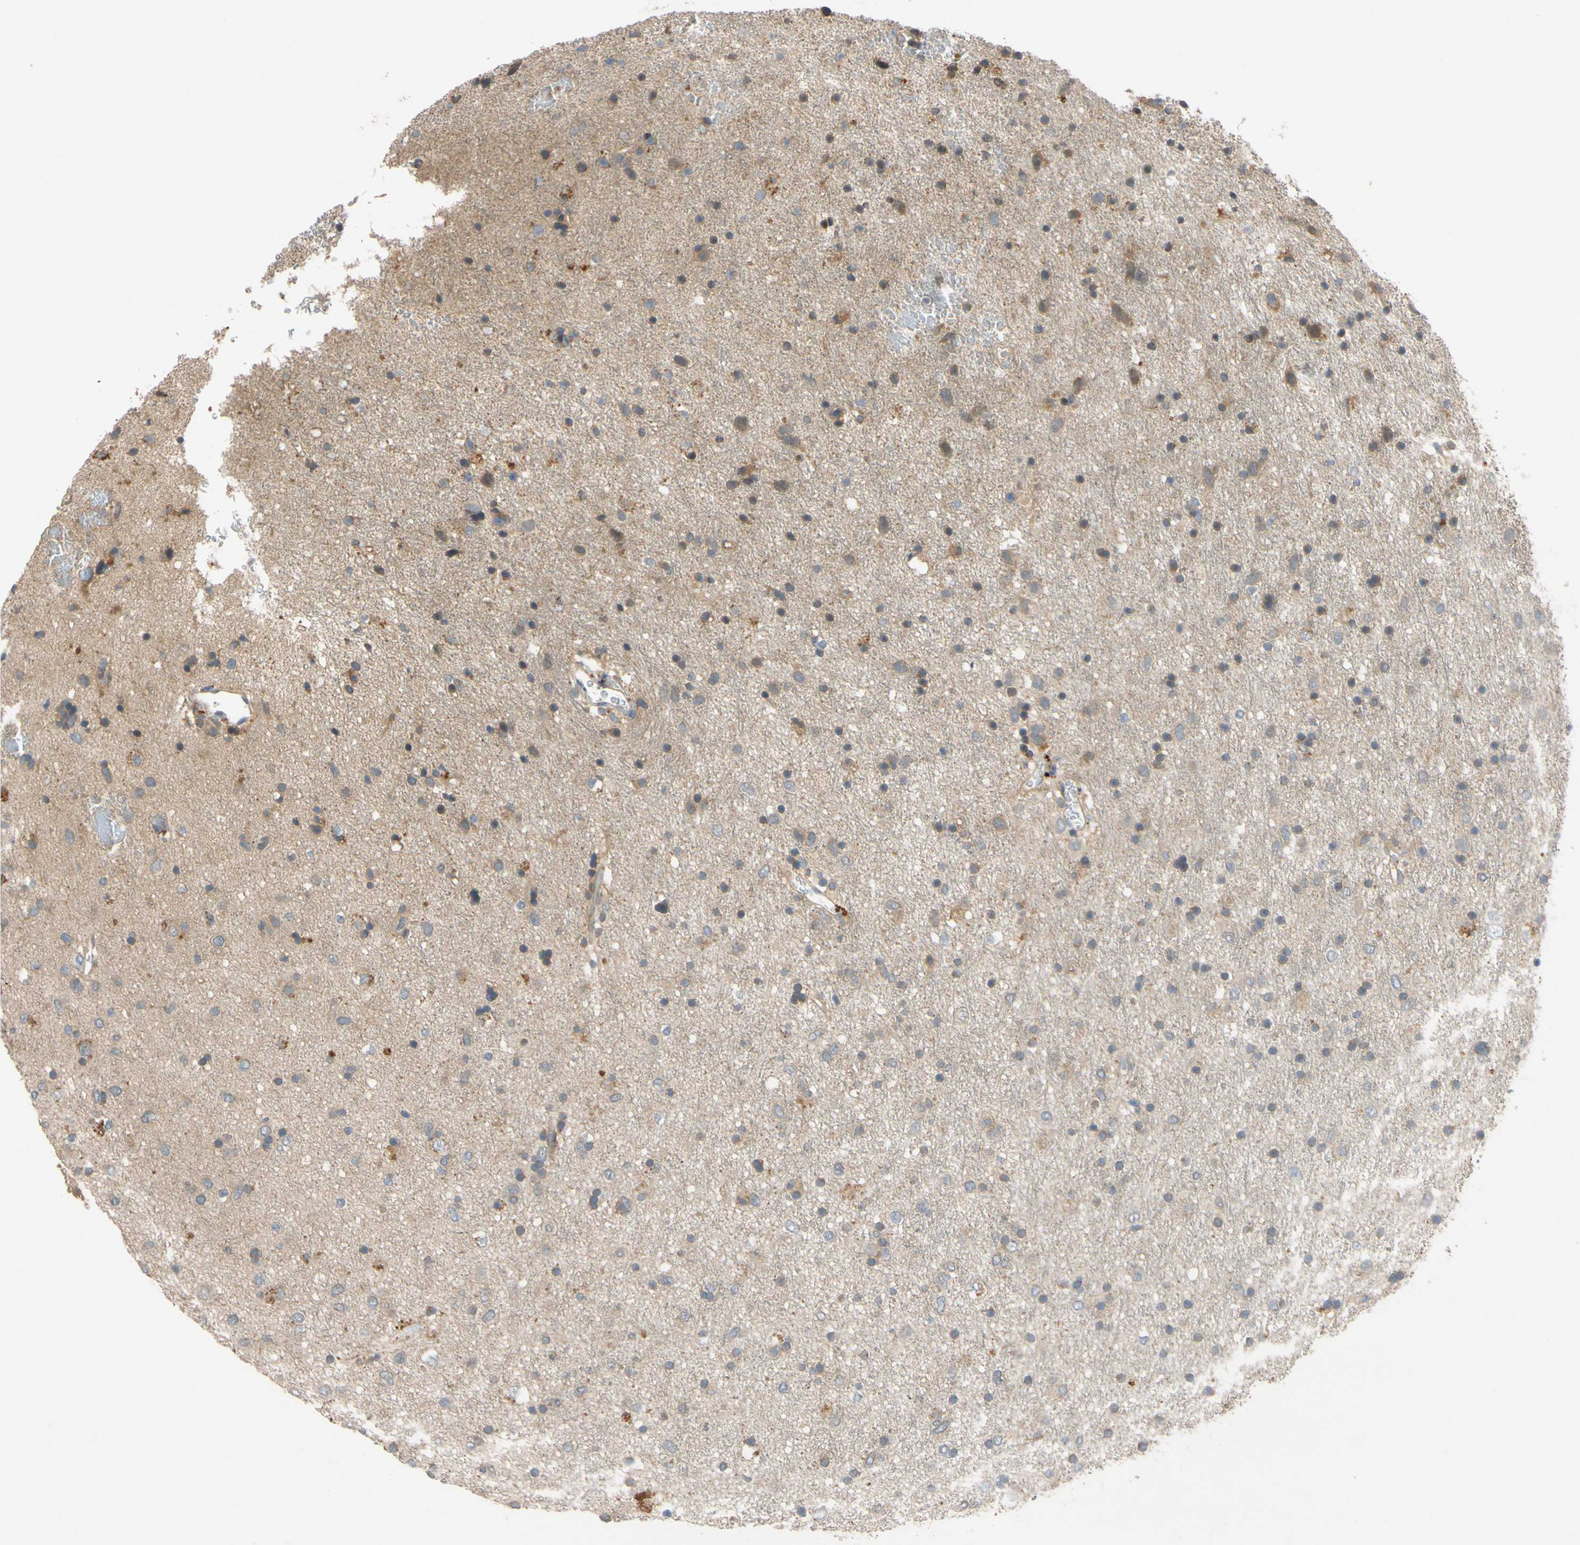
{"staining": {"intensity": "moderate", "quantity": ">75%", "location": "cytoplasmic/membranous"}, "tissue": "glioma", "cell_type": "Tumor cells", "image_type": "cancer", "snomed": [{"axis": "morphology", "description": "Glioma, malignant, Low grade"}, {"axis": "topography", "description": "Brain"}], "caption": "Moderate cytoplasmic/membranous positivity for a protein is seen in approximately >75% of tumor cells of glioma using immunohistochemistry (IHC).", "gene": "MBTPS2", "patient": {"sex": "male", "age": 77}}